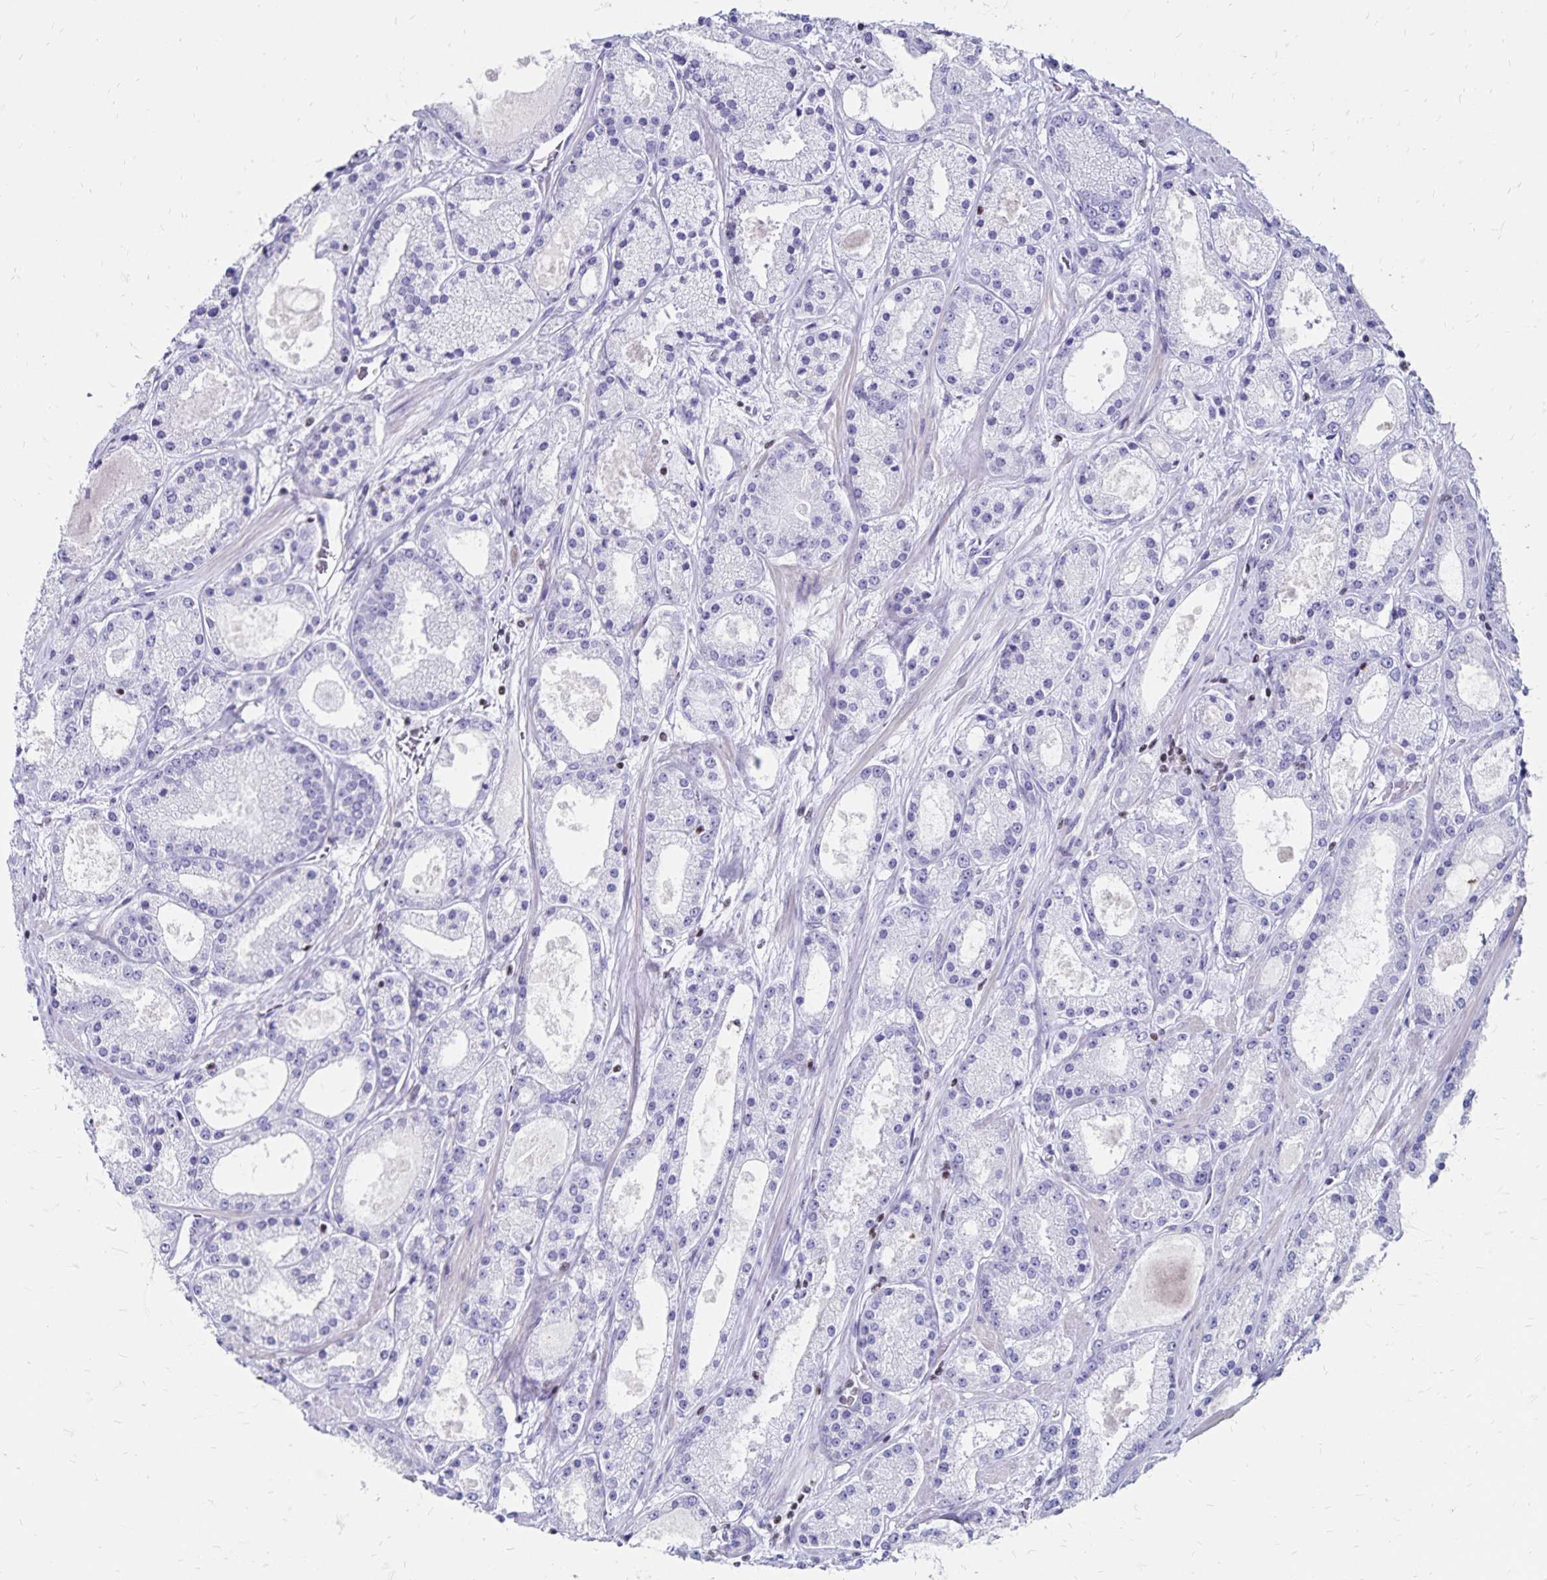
{"staining": {"intensity": "negative", "quantity": "none", "location": "none"}, "tissue": "prostate cancer", "cell_type": "Tumor cells", "image_type": "cancer", "snomed": [{"axis": "morphology", "description": "Adenocarcinoma, High grade"}, {"axis": "topography", "description": "Prostate"}], "caption": "Immunohistochemical staining of human high-grade adenocarcinoma (prostate) displays no significant staining in tumor cells.", "gene": "IKZF1", "patient": {"sex": "male", "age": 67}}